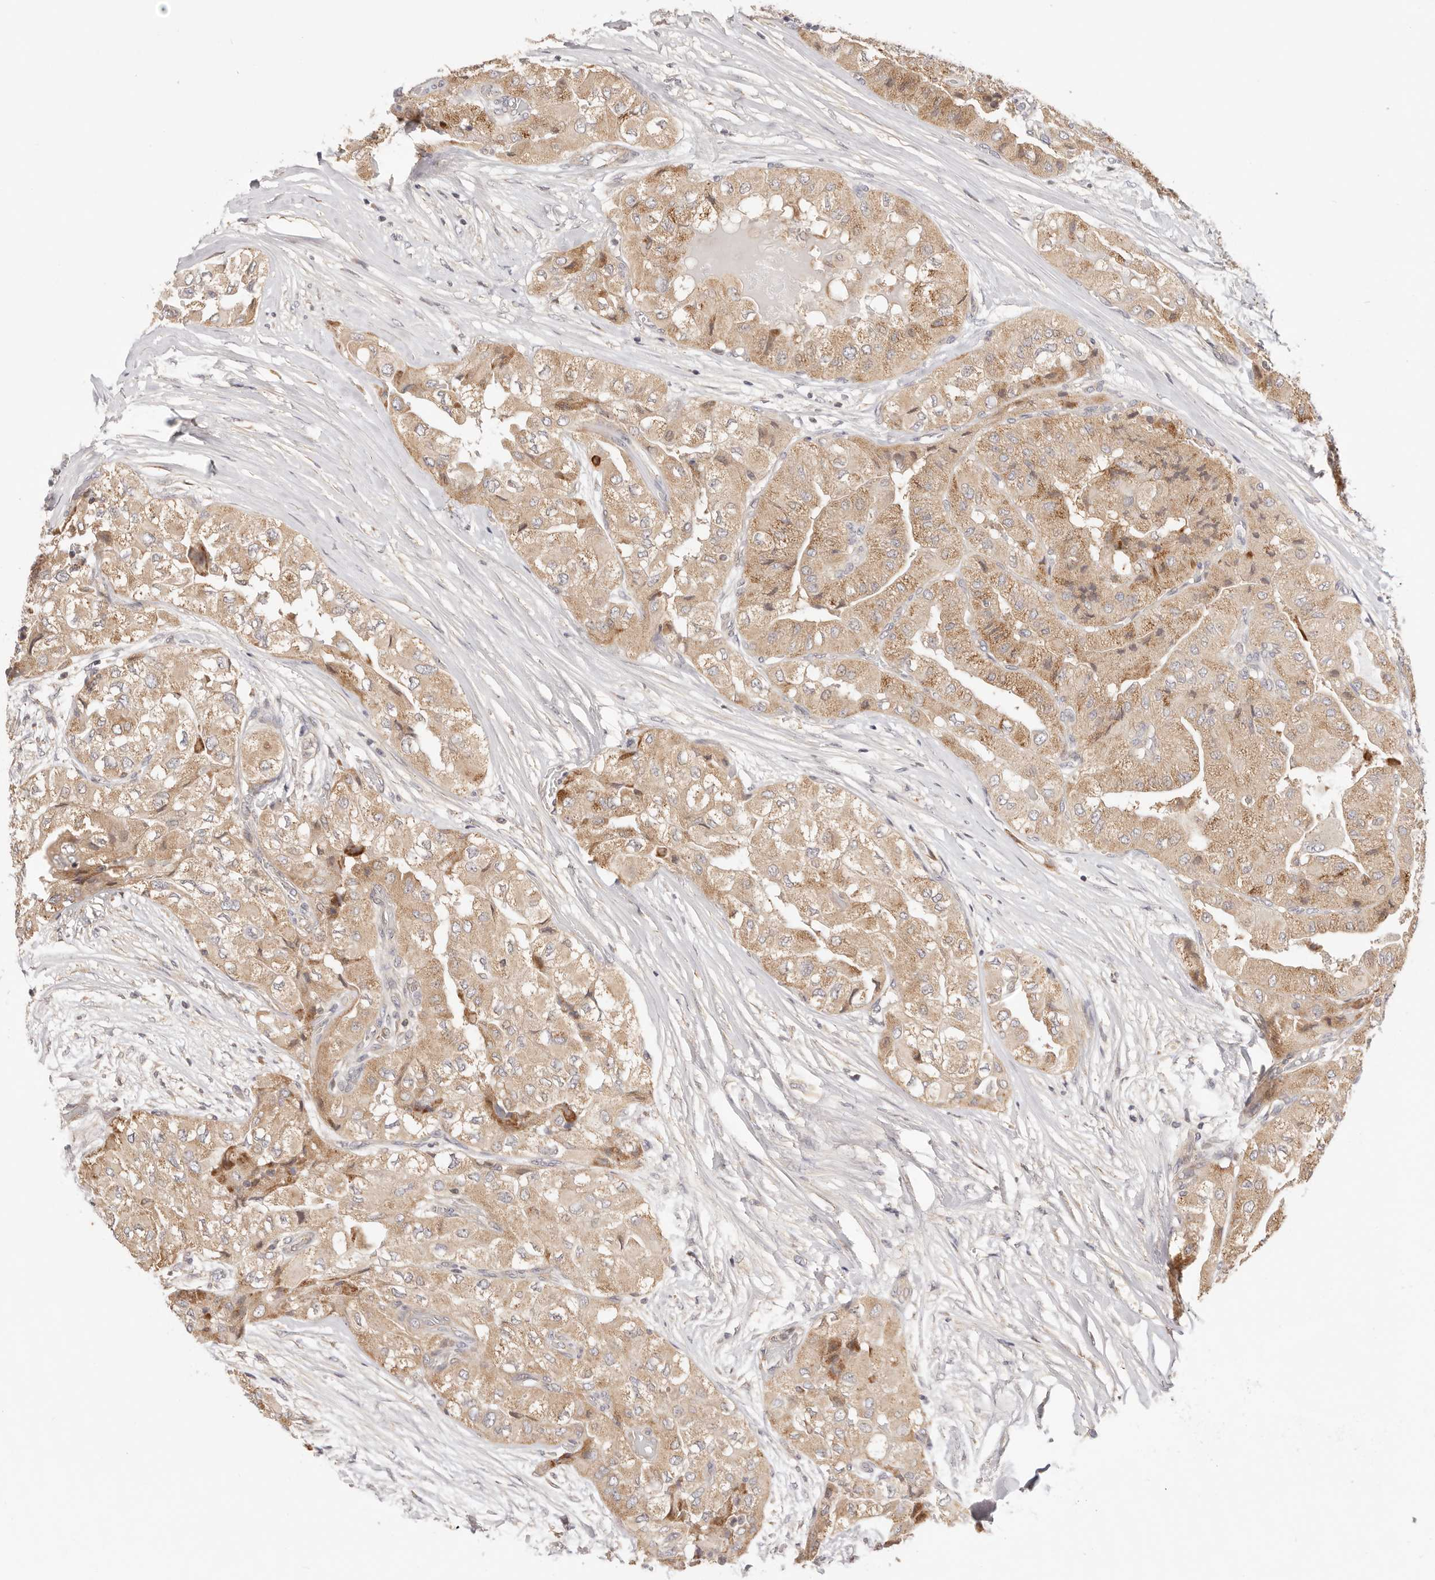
{"staining": {"intensity": "moderate", "quantity": "25%-75%", "location": "cytoplasmic/membranous"}, "tissue": "thyroid cancer", "cell_type": "Tumor cells", "image_type": "cancer", "snomed": [{"axis": "morphology", "description": "Papillary adenocarcinoma, NOS"}, {"axis": "topography", "description": "Thyroid gland"}], "caption": "Immunohistochemistry (IHC) of human papillary adenocarcinoma (thyroid) reveals medium levels of moderate cytoplasmic/membranous staining in approximately 25%-75% of tumor cells. The staining was performed using DAB (3,3'-diaminobenzidine) to visualize the protein expression in brown, while the nuclei were stained in blue with hematoxylin (Magnification: 20x).", "gene": "KCMF1", "patient": {"sex": "female", "age": 59}}